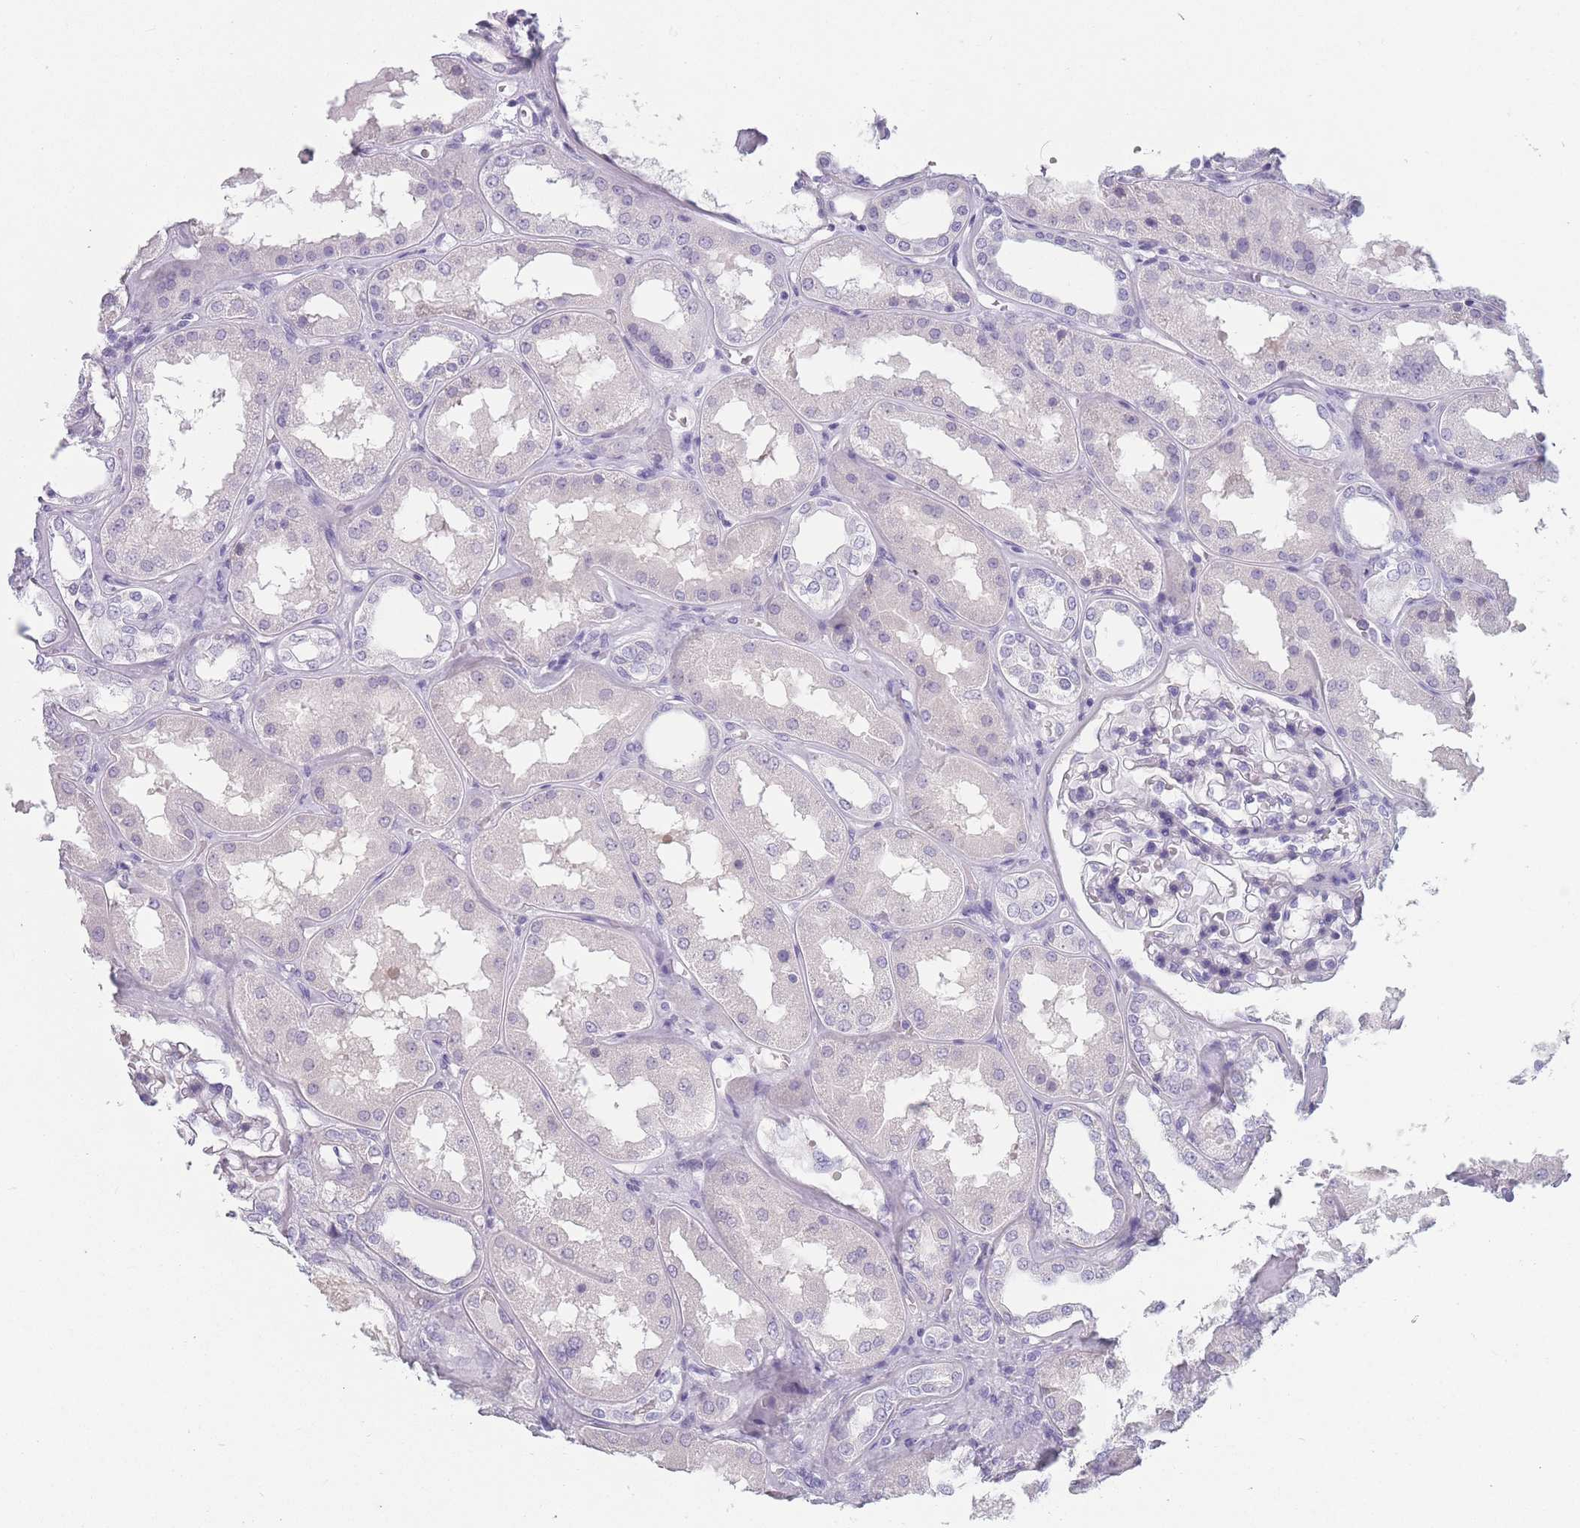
{"staining": {"intensity": "negative", "quantity": "none", "location": "none"}, "tissue": "kidney", "cell_type": "Cells in glomeruli", "image_type": "normal", "snomed": [{"axis": "morphology", "description": "Normal tissue, NOS"}, {"axis": "topography", "description": "Kidney"}], "caption": "Immunohistochemistry (IHC) of benign kidney reveals no positivity in cells in glomeruli.", "gene": "CCNO", "patient": {"sex": "female", "age": 56}}